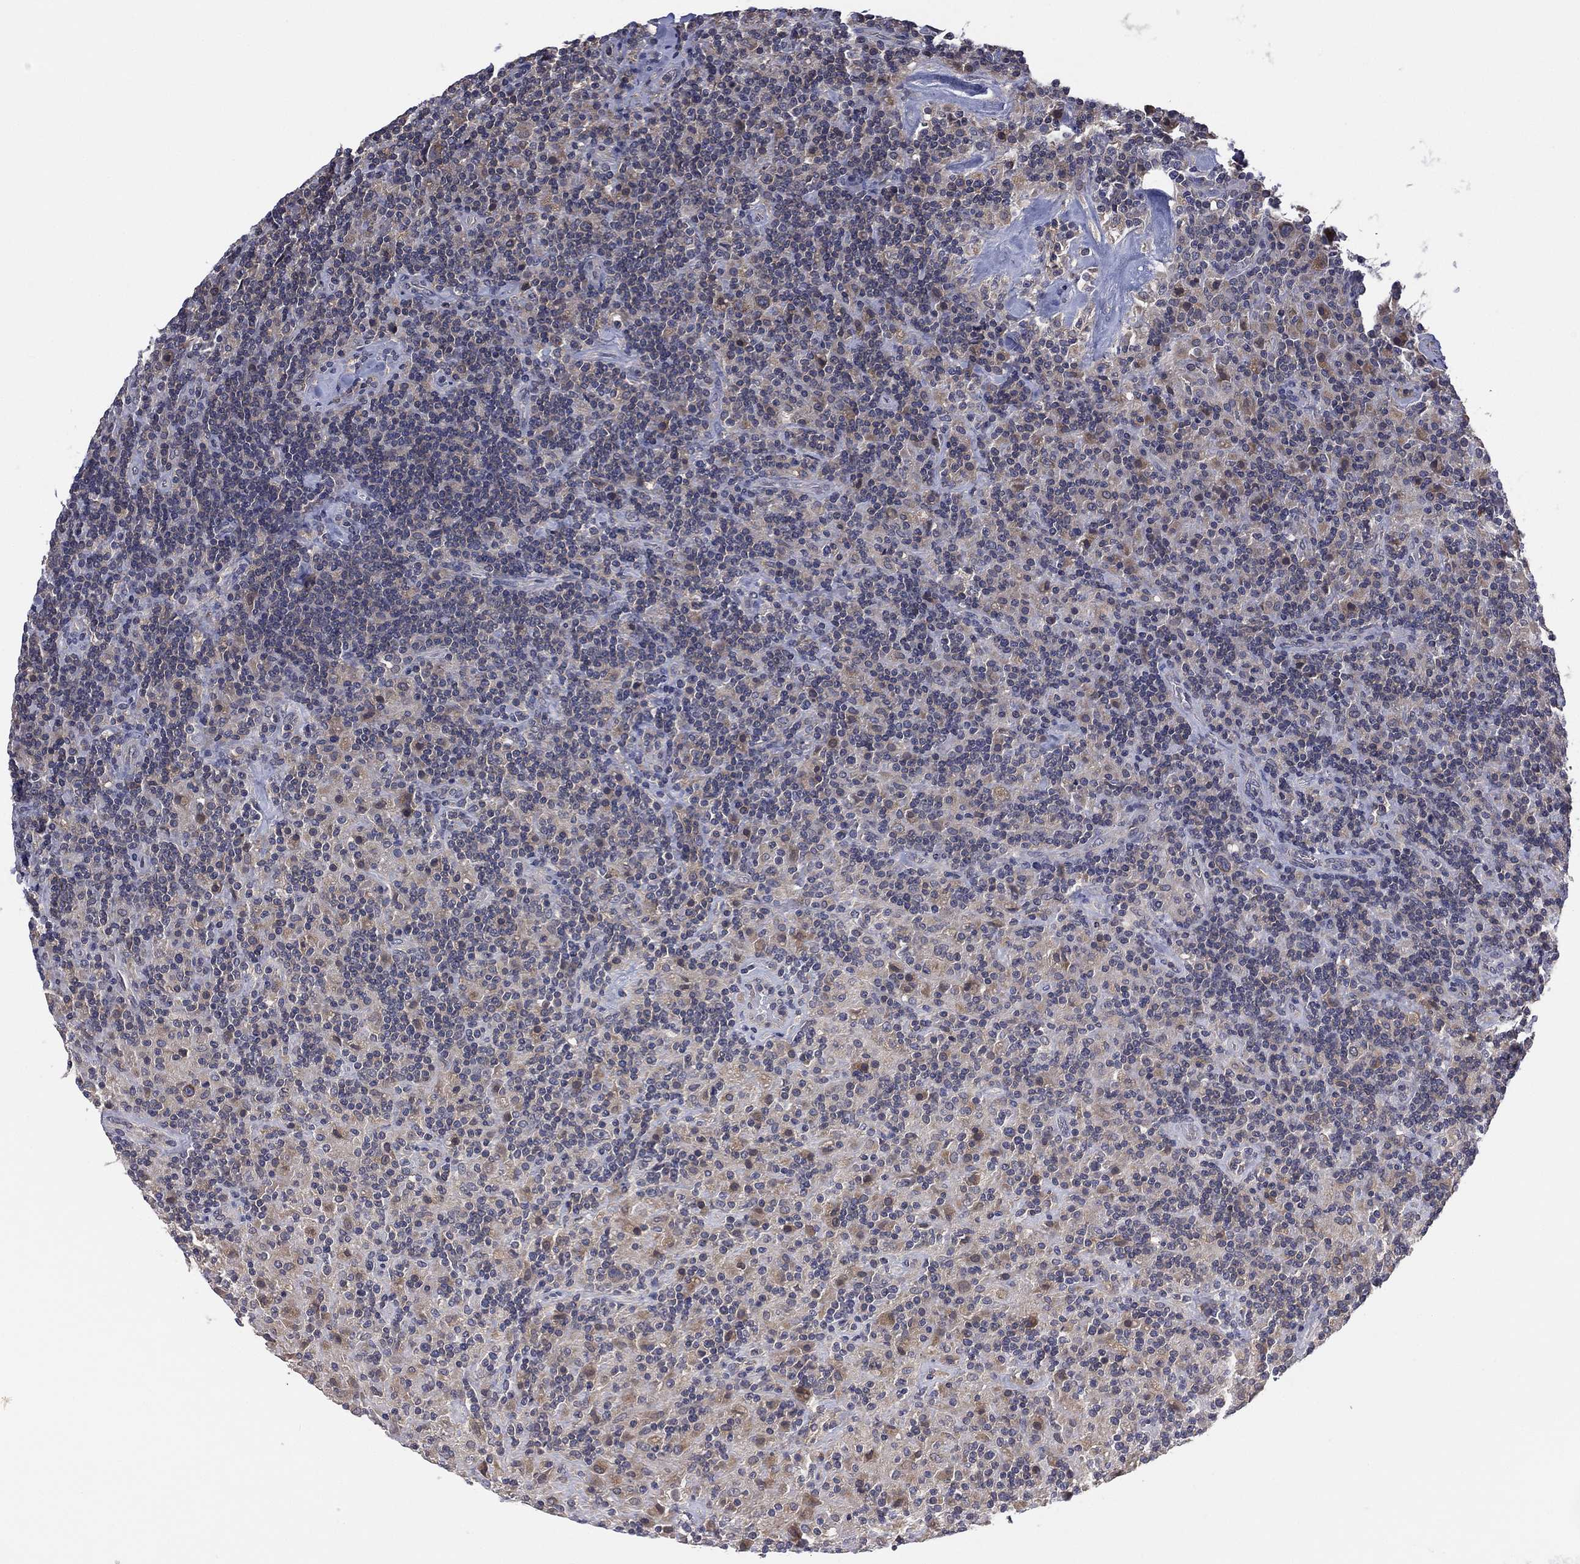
{"staining": {"intensity": "weak", "quantity": "25%-75%", "location": "cytoplasmic/membranous"}, "tissue": "lymphoma", "cell_type": "Tumor cells", "image_type": "cancer", "snomed": [{"axis": "morphology", "description": "Hodgkin's disease, NOS"}, {"axis": "topography", "description": "Lymph node"}], "caption": "This is a histology image of immunohistochemistry (IHC) staining of lymphoma, which shows weak staining in the cytoplasmic/membranous of tumor cells.", "gene": "MPP7", "patient": {"sex": "male", "age": 70}}